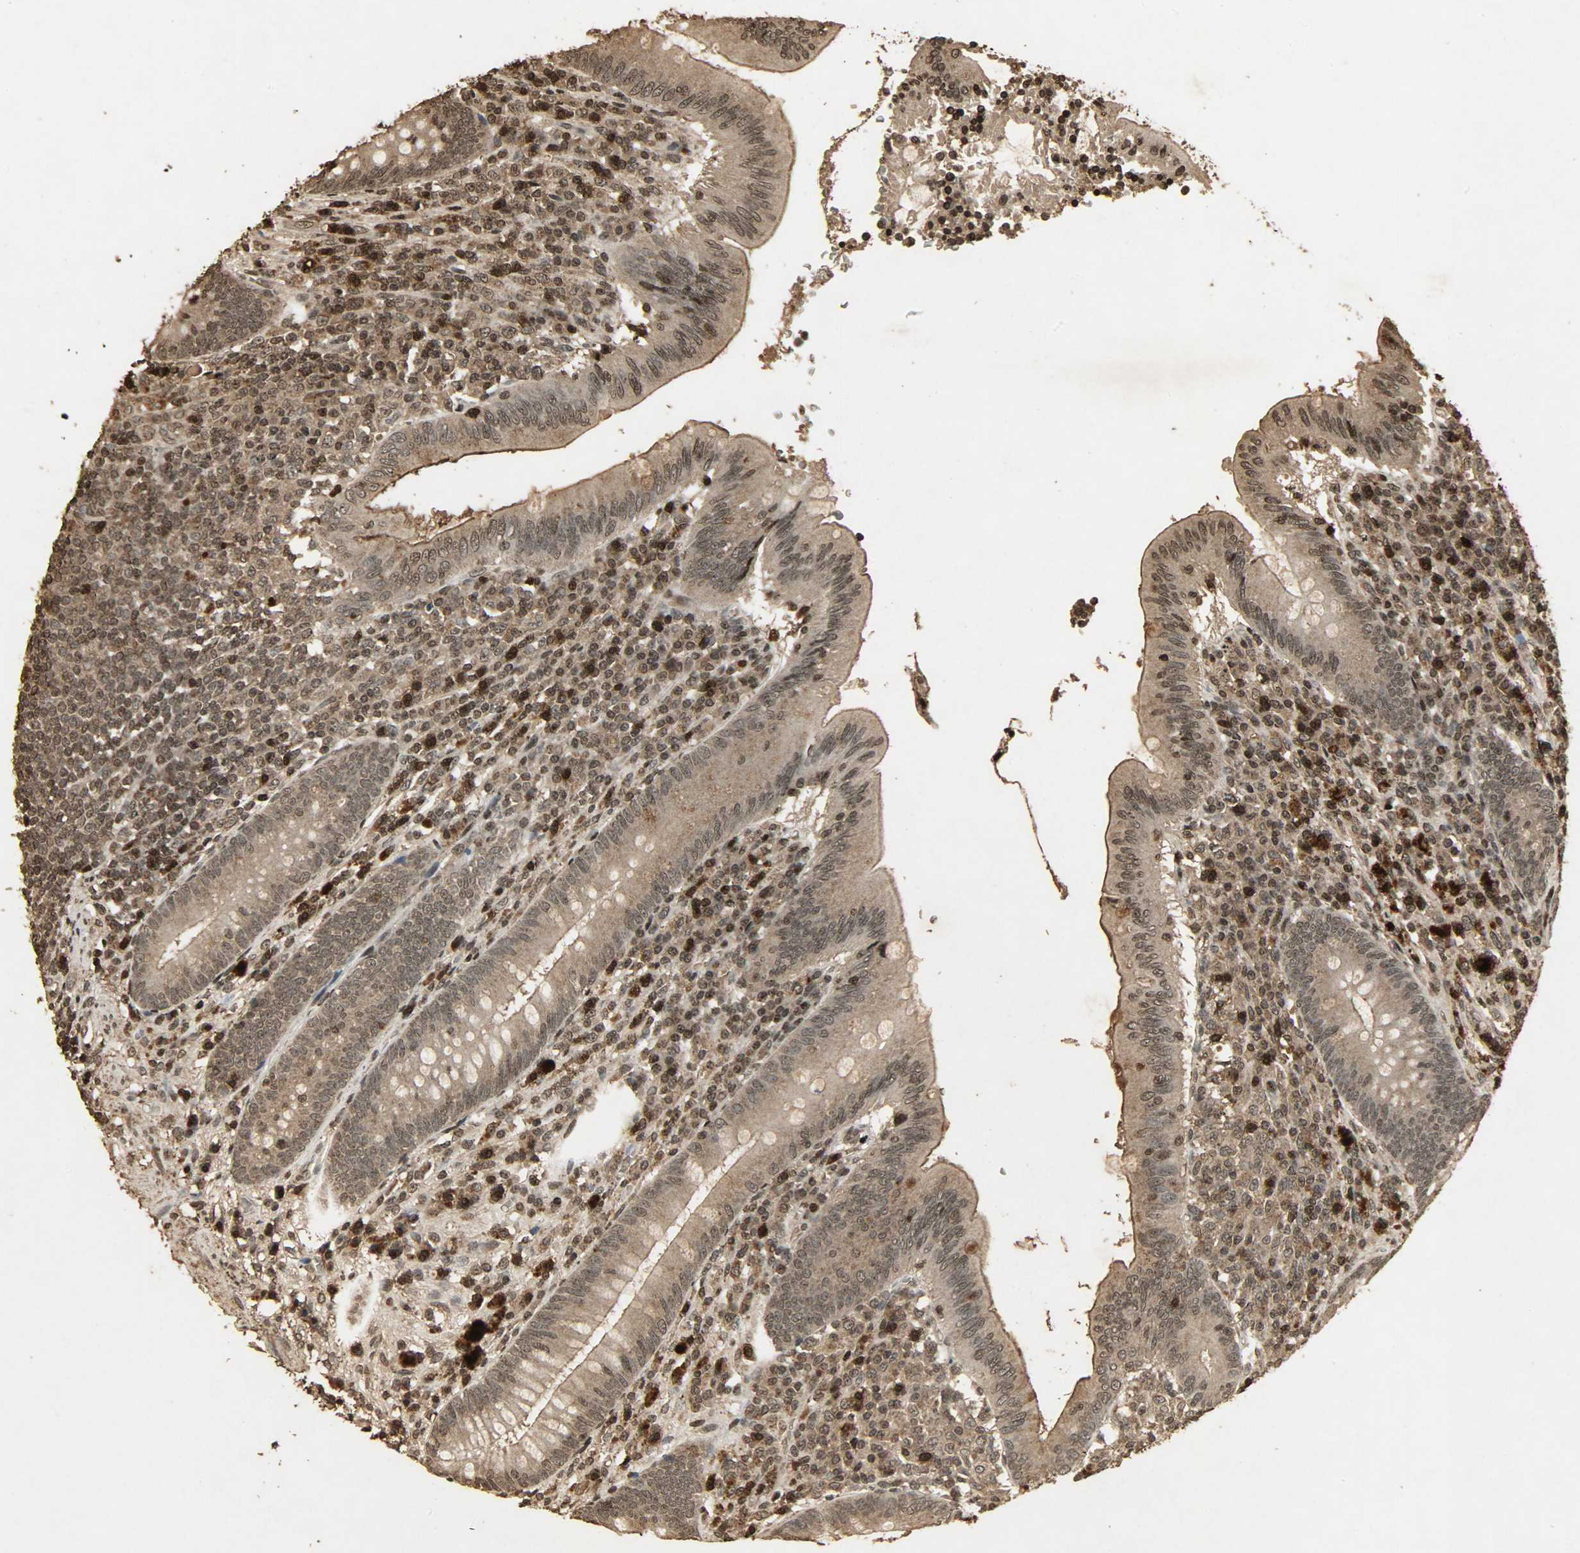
{"staining": {"intensity": "strong", "quantity": ">75%", "location": "cytoplasmic/membranous,nuclear"}, "tissue": "appendix", "cell_type": "Glandular cells", "image_type": "normal", "snomed": [{"axis": "morphology", "description": "Normal tissue, NOS"}, {"axis": "morphology", "description": "Inflammation, NOS"}, {"axis": "topography", "description": "Appendix"}], "caption": "A histopathology image of appendix stained for a protein displays strong cytoplasmic/membranous,nuclear brown staining in glandular cells.", "gene": "PPP3R1", "patient": {"sex": "male", "age": 46}}